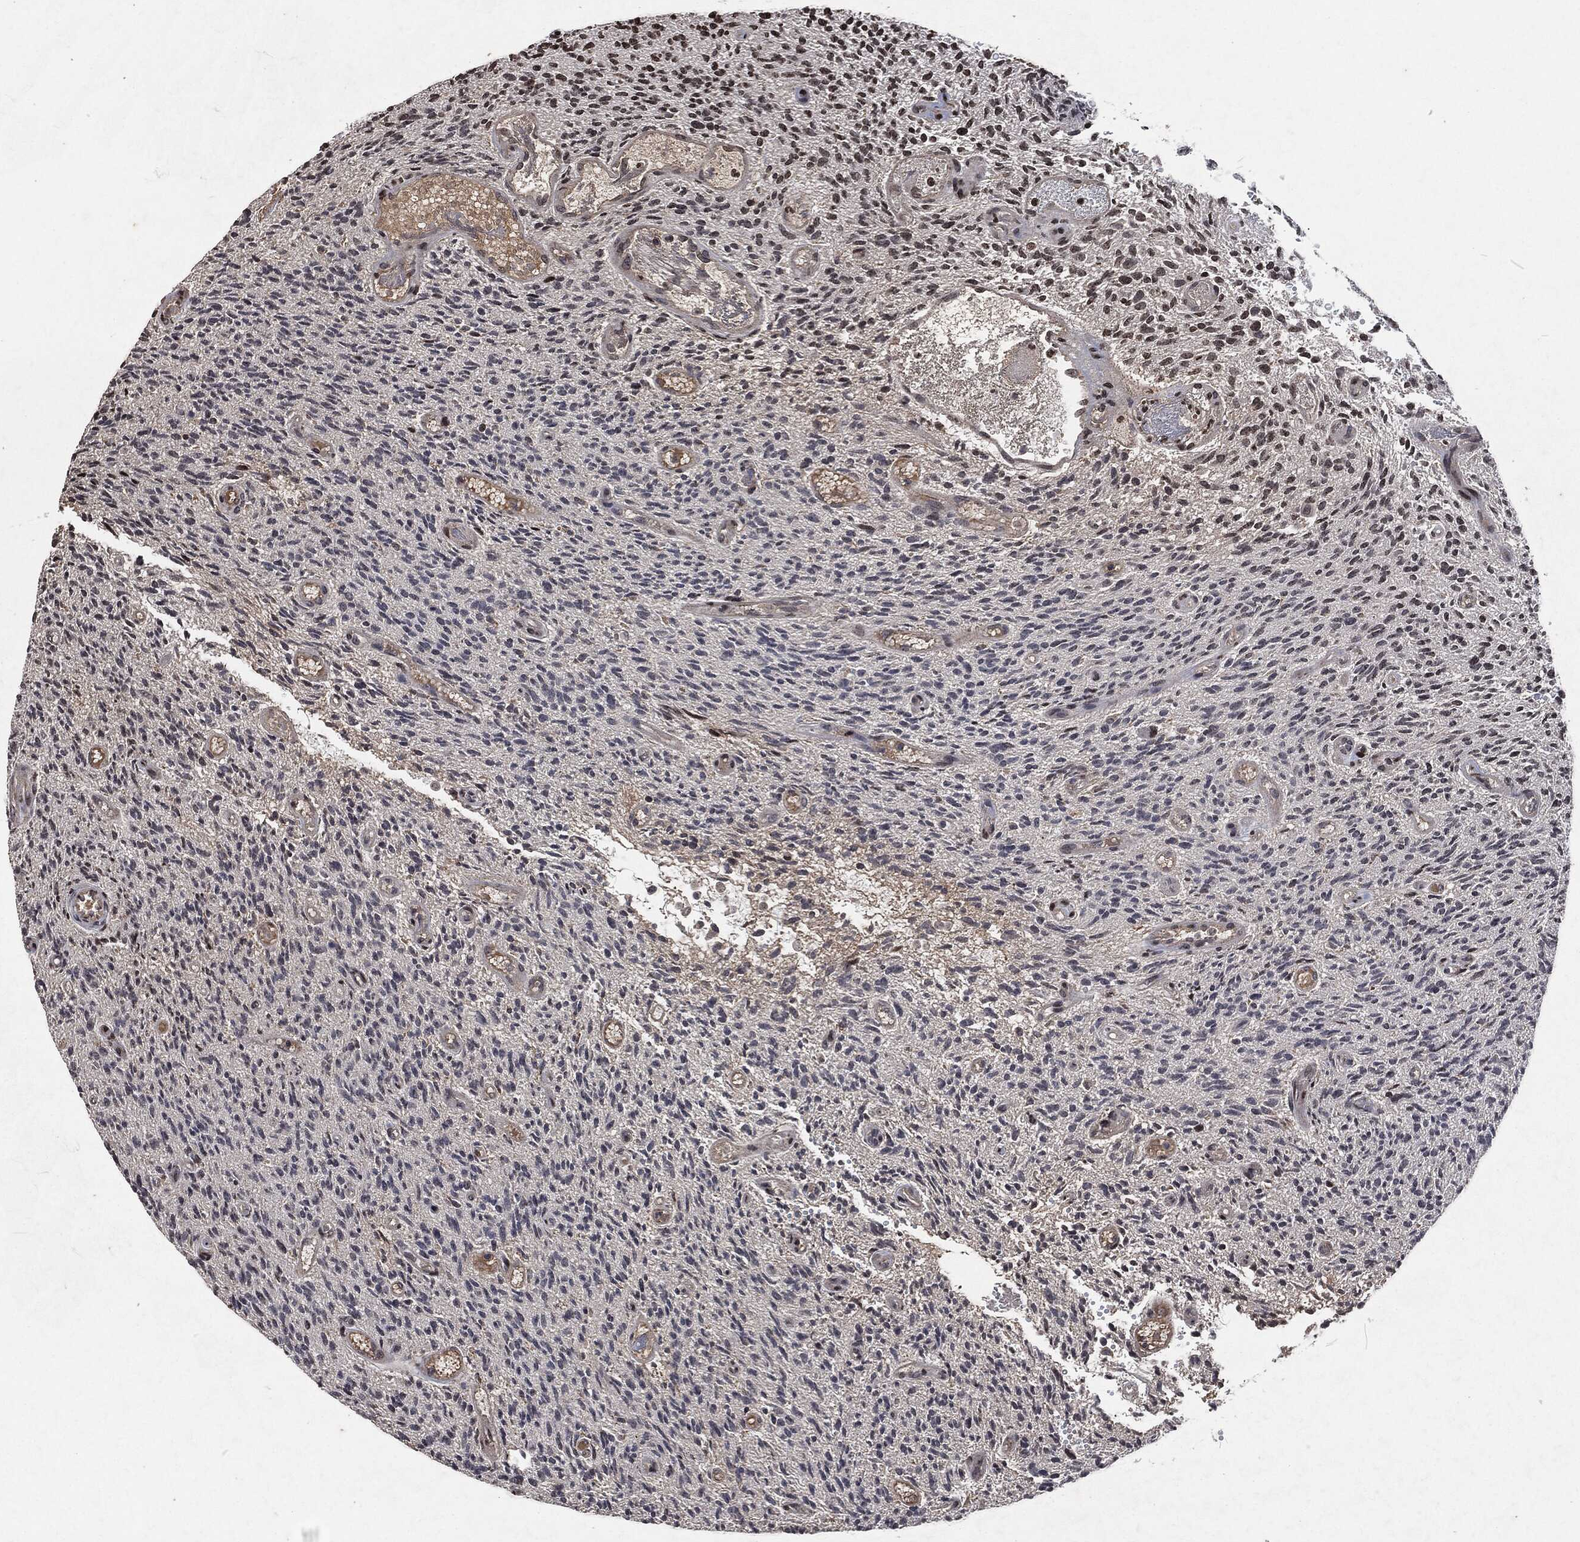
{"staining": {"intensity": "moderate", "quantity": "<25%", "location": "nuclear"}, "tissue": "glioma", "cell_type": "Tumor cells", "image_type": "cancer", "snomed": [{"axis": "morphology", "description": "Glioma, malignant, High grade"}, {"axis": "topography", "description": "Brain"}], "caption": "High-magnification brightfield microscopy of malignant high-grade glioma stained with DAB (brown) and counterstained with hematoxylin (blue). tumor cells exhibit moderate nuclear expression is present in approximately<25% of cells.", "gene": "SNAI1", "patient": {"sex": "male", "age": 64}}